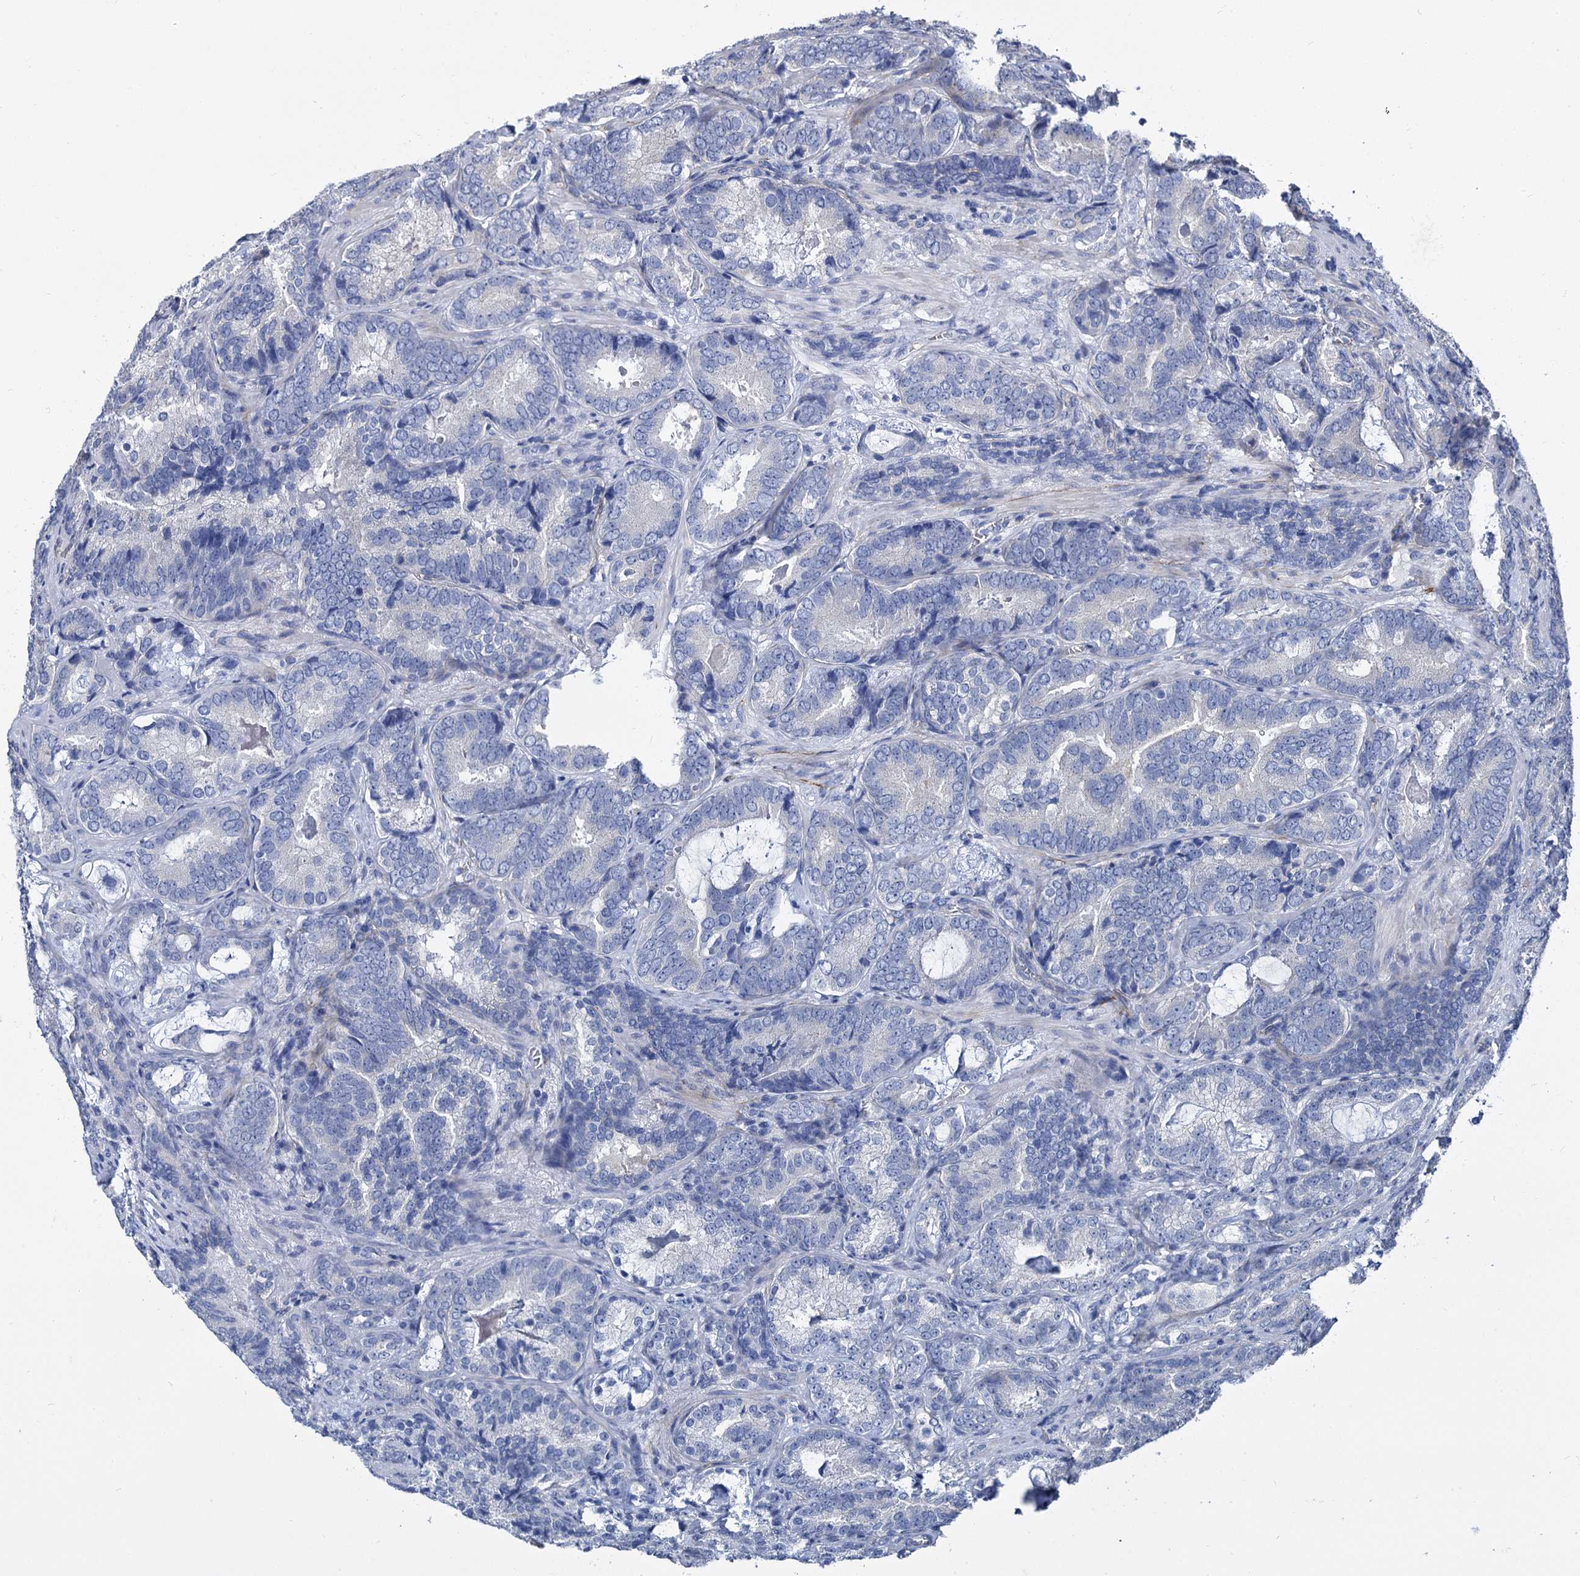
{"staining": {"intensity": "weak", "quantity": "<25%", "location": "cytoplasmic/membranous"}, "tissue": "prostate cancer", "cell_type": "Tumor cells", "image_type": "cancer", "snomed": [{"axis": "morphology", "description": "Adenocarcinoma, Low grade"}, {"axis": "topography", "description": "Prostate"}], "caption": "This is a image of immunohistochemistry staining of prostate cancer (adenocarcinoma (low-grade)), which shows no staining in tumor cells.", "gene": "CBFB", "patient": {"sex": "male", "age": 60}}